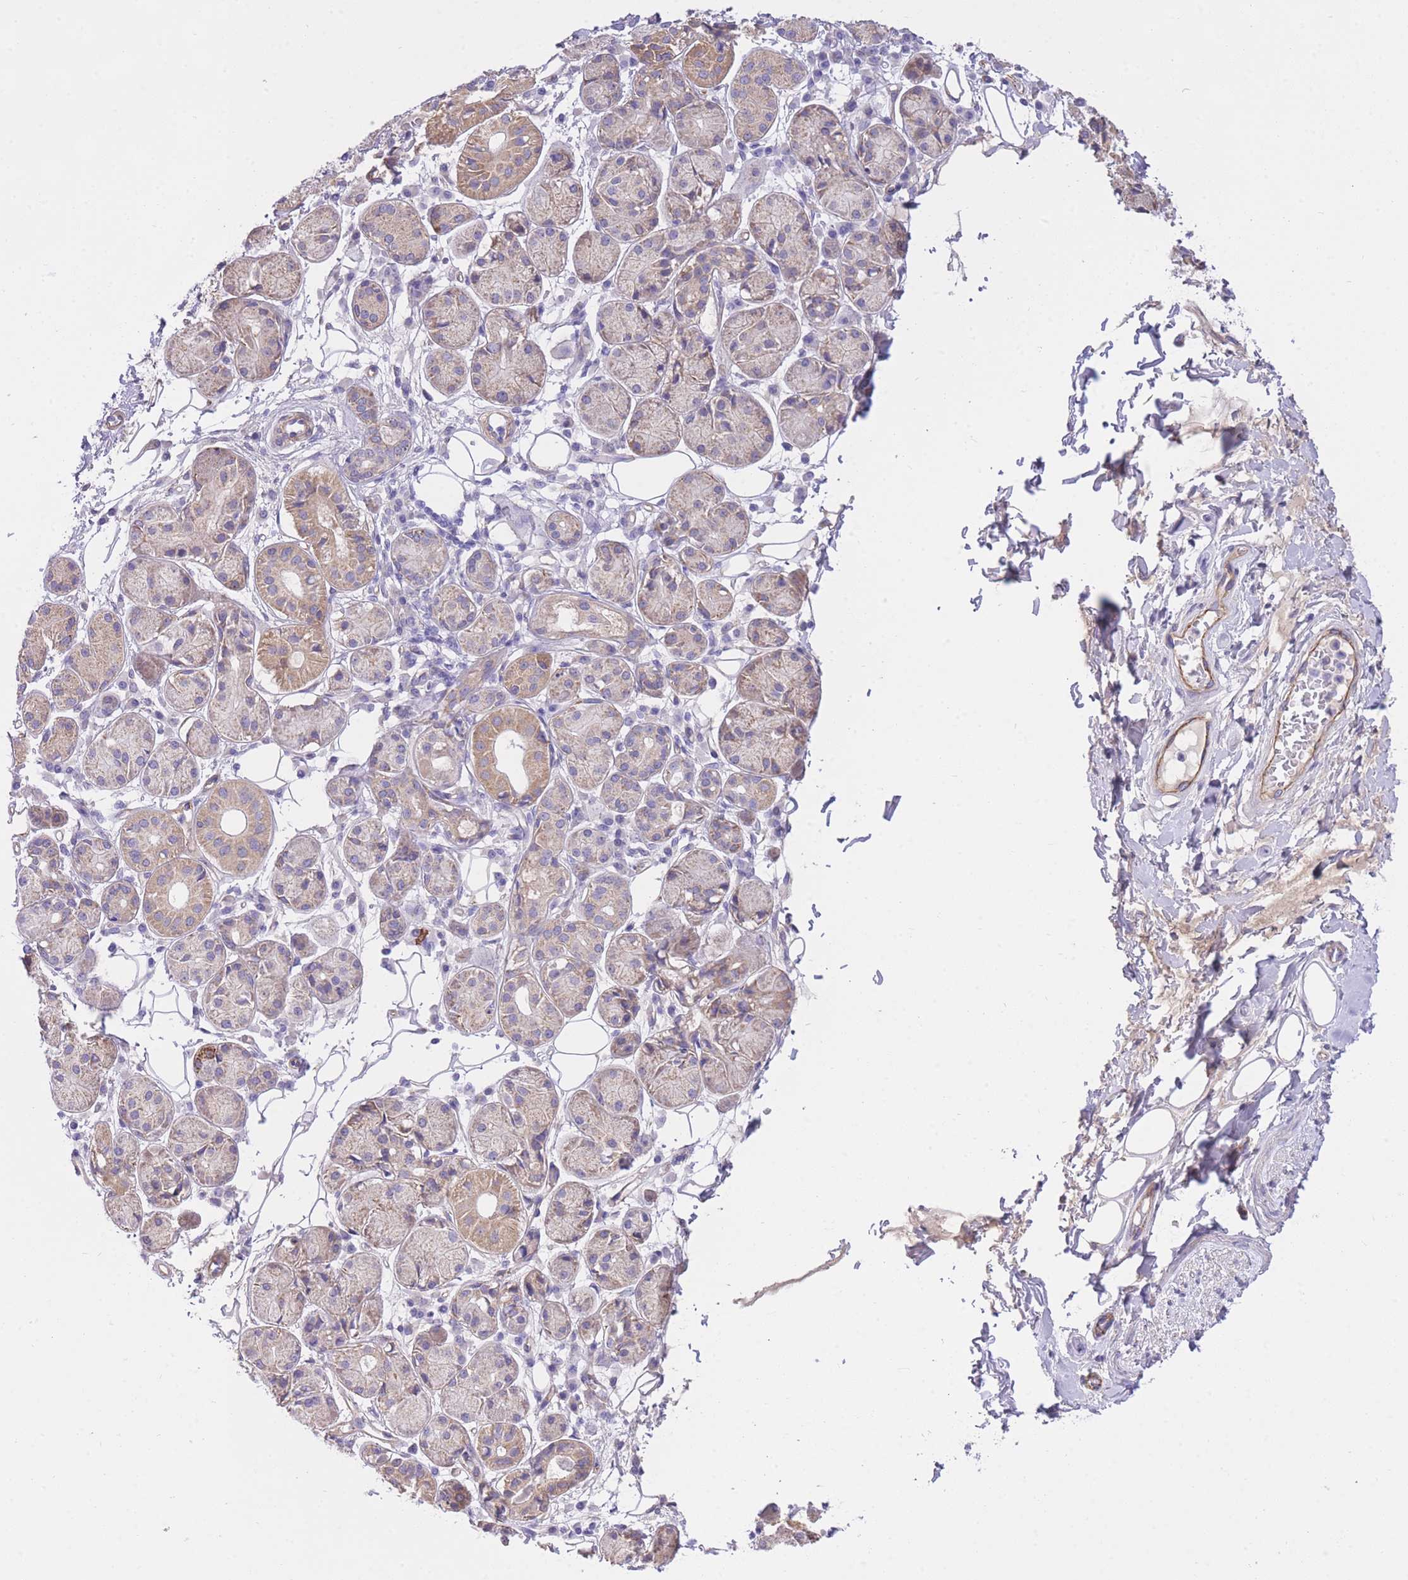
{"staining": {"intensity": "weak", "quantity": "25%-75%", "location": "cytoplasmic/membranous"}, "tissue": "salivary gland", "cell_type": "Glandular cells", "image_type": "normal", "snomed": [{"axis": "morphology", "description": "Squamous cell carcinoma, NOS"}, {"axis": "topography", "description": "Skin"}, {"axis": "topography", "description": "Head-Neck"}], "caption": "Salivary gland stained with DAB immunohistochemistry (IHC) shows low levels of weak cytoplasmic/membranous positivity in about 25%-75% of glandular cells.", "gene": "PGM1", "patient": {"sex": "male", "age": 80}}